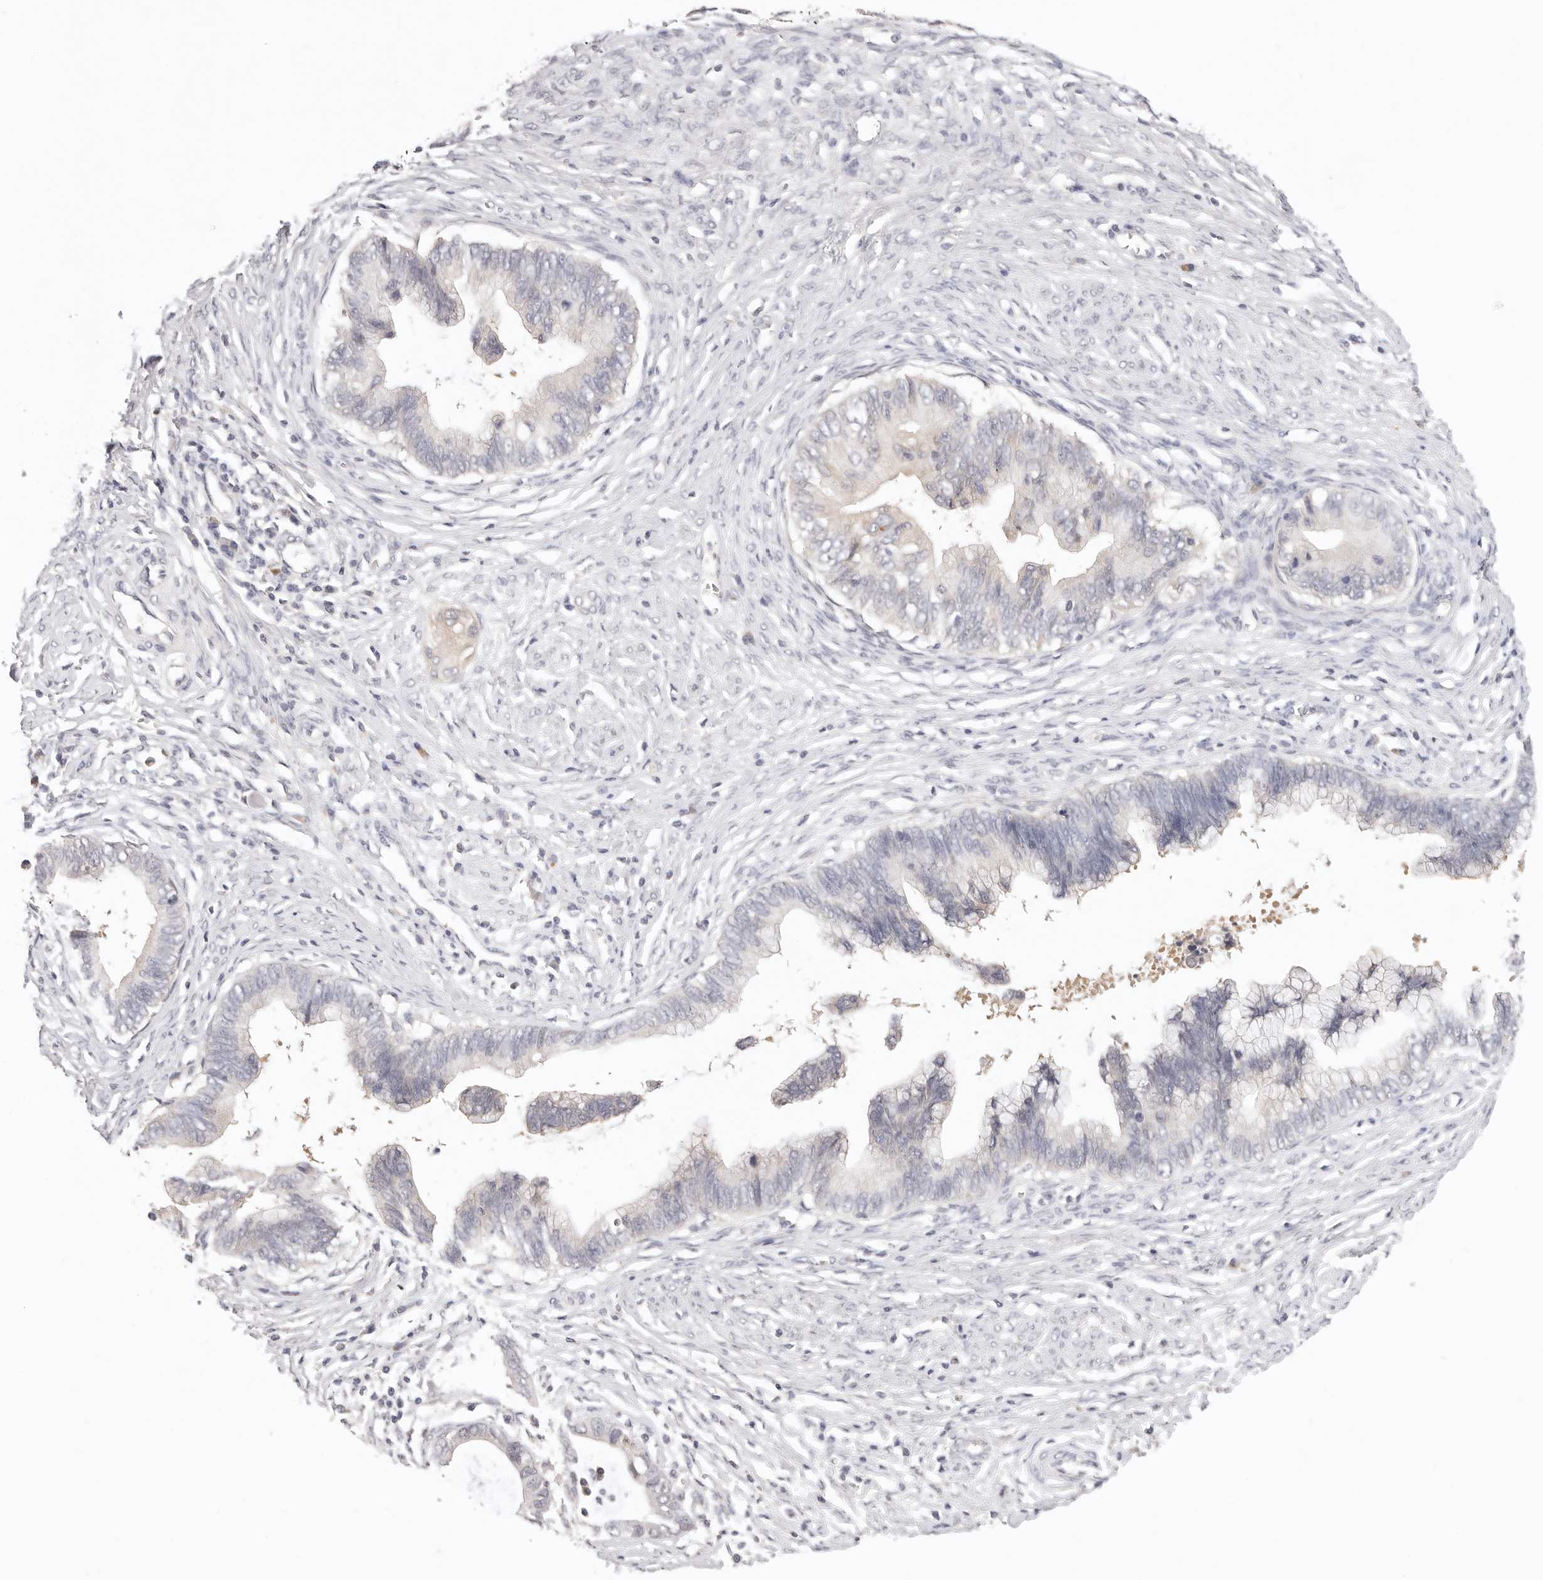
{"staining": {"intensity": "negative", "quantity": "none", "location": "none"}, "tissue": "cervical cancer", "cell_type": "Tumor cells", "image_type": "cancer", "snomed": [{"axis": "morphology", "description": "Adenocarcinoma, NOS"}, {"axis": "topography", "description": "Cervix"}], "caption": "Tumor cells are negative for brown protein staining in adenocarcinoma (cervical).", "gene": "GGPS1", "patient": {"sex": "female", "age": 44}}